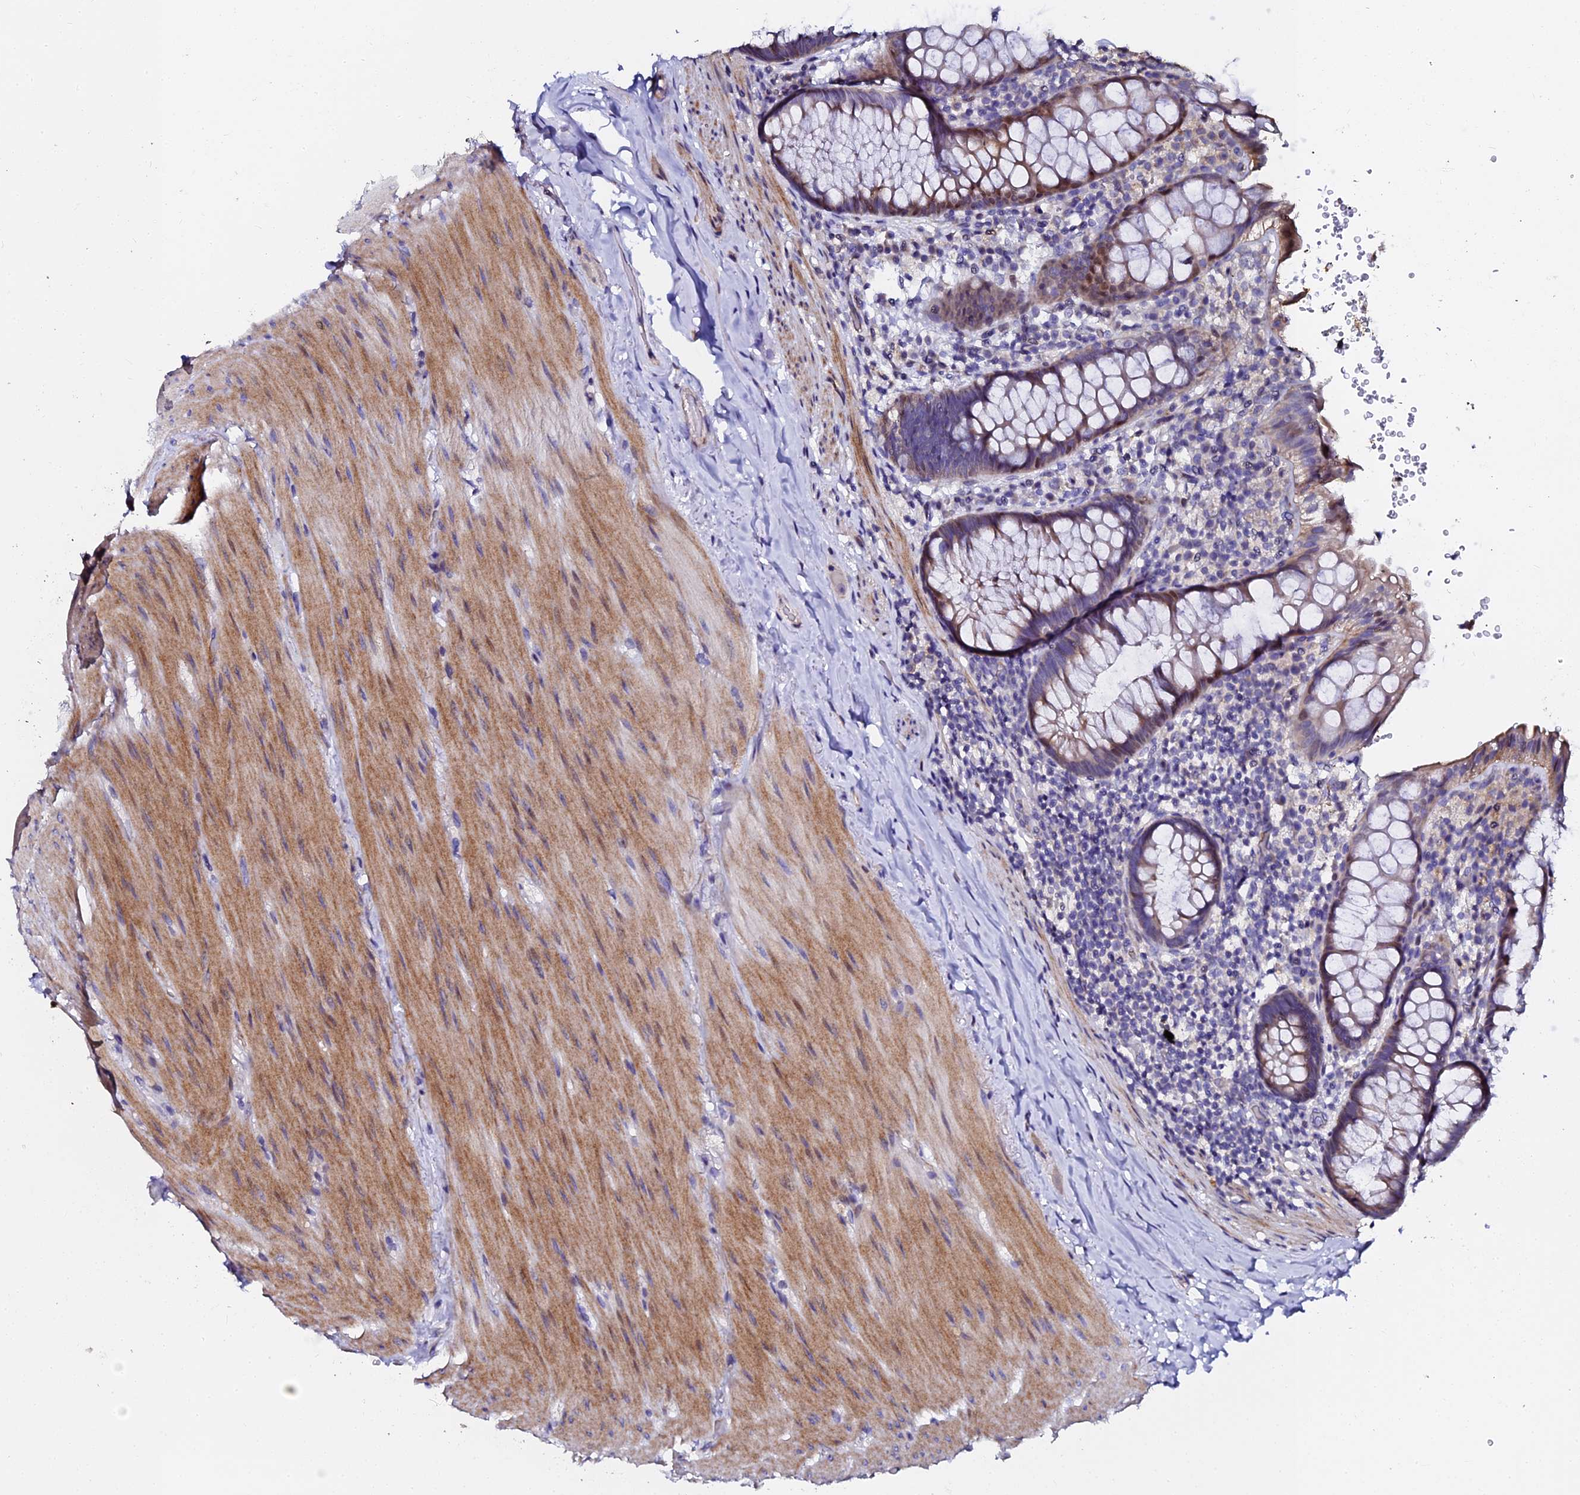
{"staining": {"intensity": "moderate", "quantity": ">75%", "location": "cytoplasmic/membranous,nuclear"}, "tissue": "rectum", "cell_type": "Glandular cells", "image_type": "normal", "snomed": [{"axis": "morphology", "description": "Normal tissue, NOS"}, {"axis": "topography", "description": "Rectum"}], "caption": "Rectum stained for a protein (brown) displays moderate cytoplasmic/membranous,nuclear positive expression in approximately >75% of glandular cells.", "gene": "GPN3", "patient": {"sex": "male", "age": 83}}